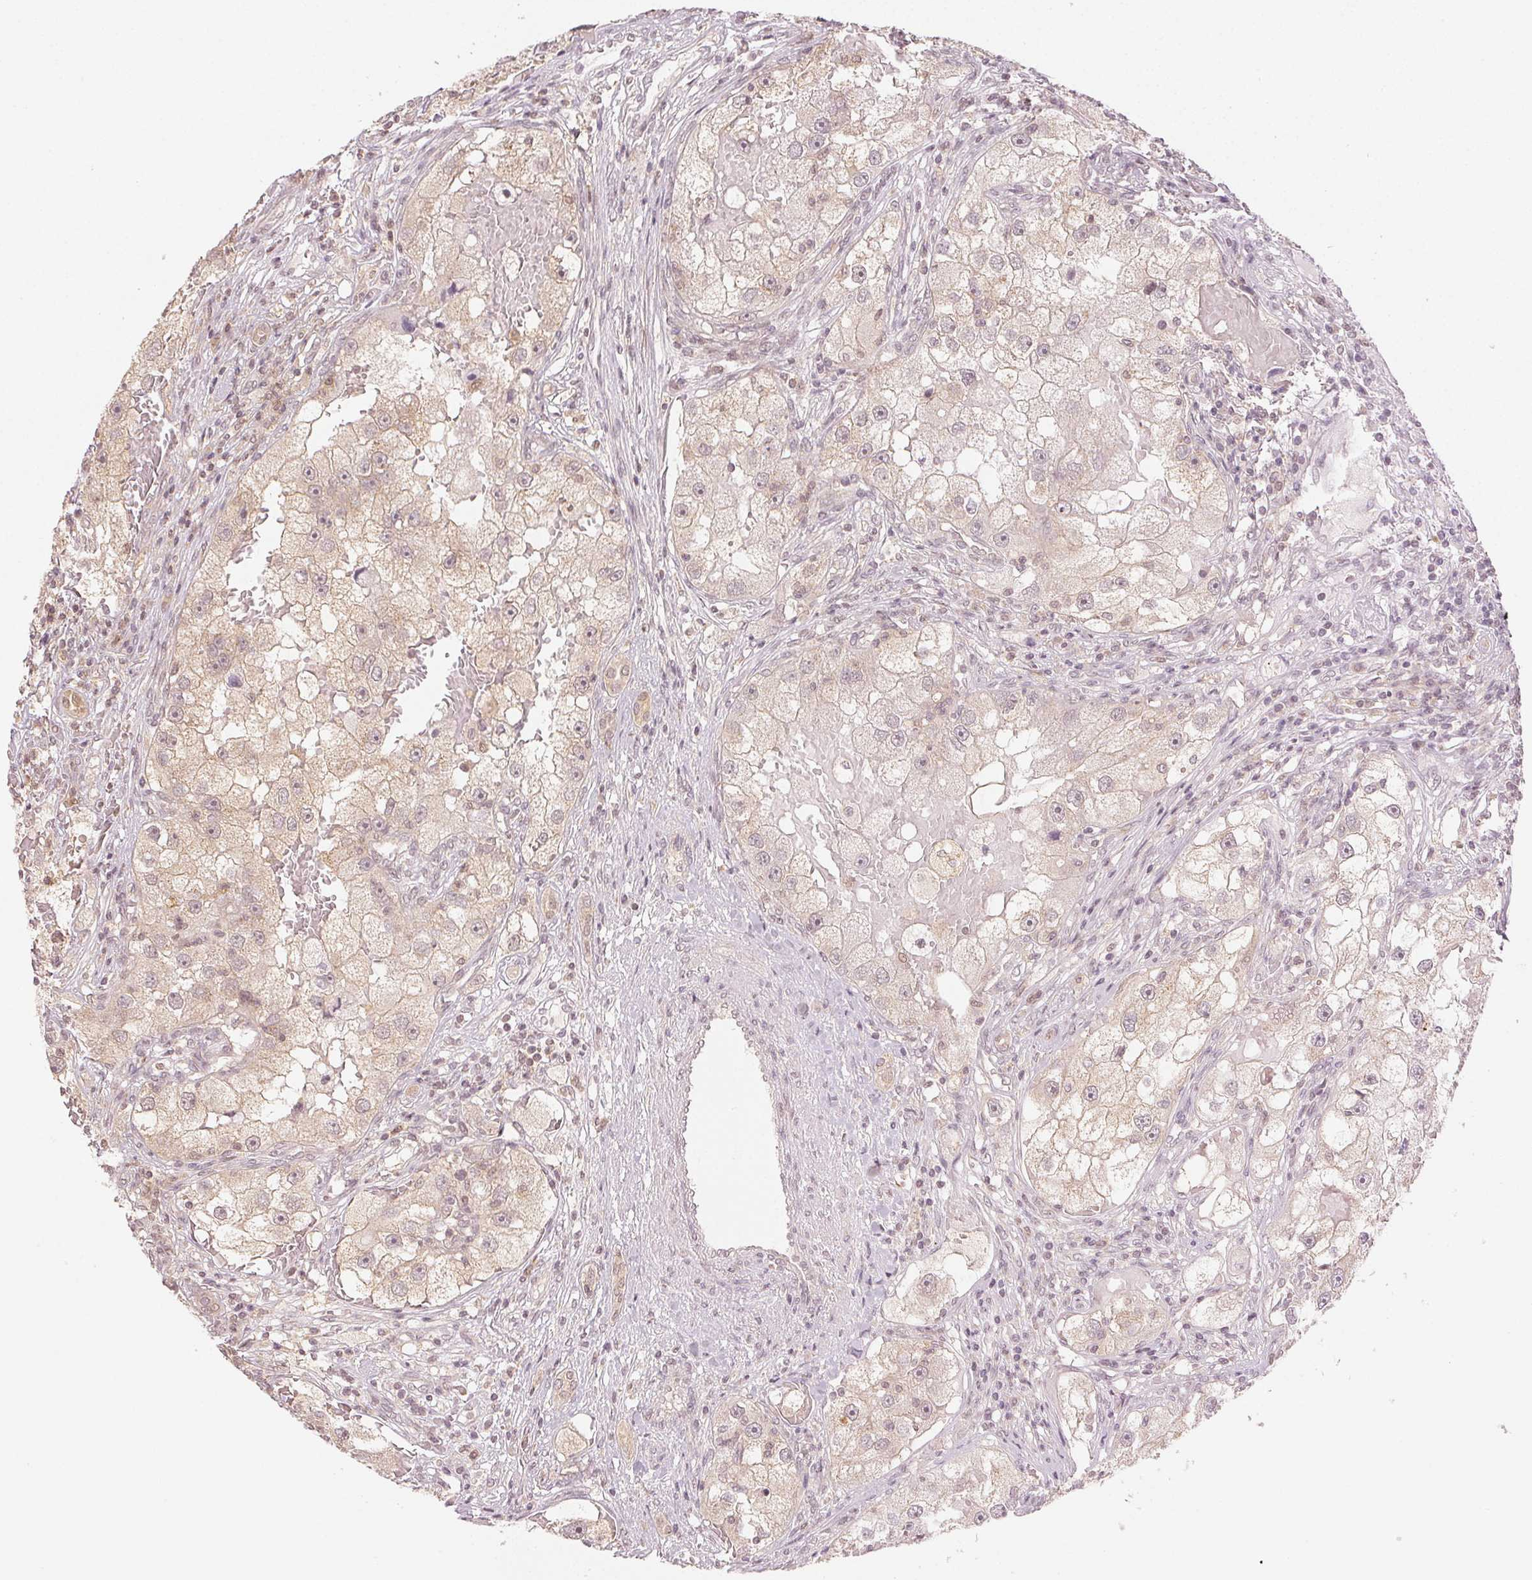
{"staining": {"intensity": "weak", "quantity": "25%-75%", "location": "cytoplasmic/membranous"}, "tissue": "renal cancer", "cell_type": "Tumor cells", "image_type": "cancer", "snomed": [{"axis": "morphology", "description": "Adenocarcinoma, NOS"}, {"axis": "topography", "description": "Kidney"}], "caption": "This histopathology image demonstrates renal cancer stained with immunohistochemistry to label a protein in brown. The cytoplasmic/membranous of tumor cells show weak positivity for the protein. Nuclei are counter-stained blue.", "gene": "MAPK14", "patient": {"sex": "male", "age": 63}}